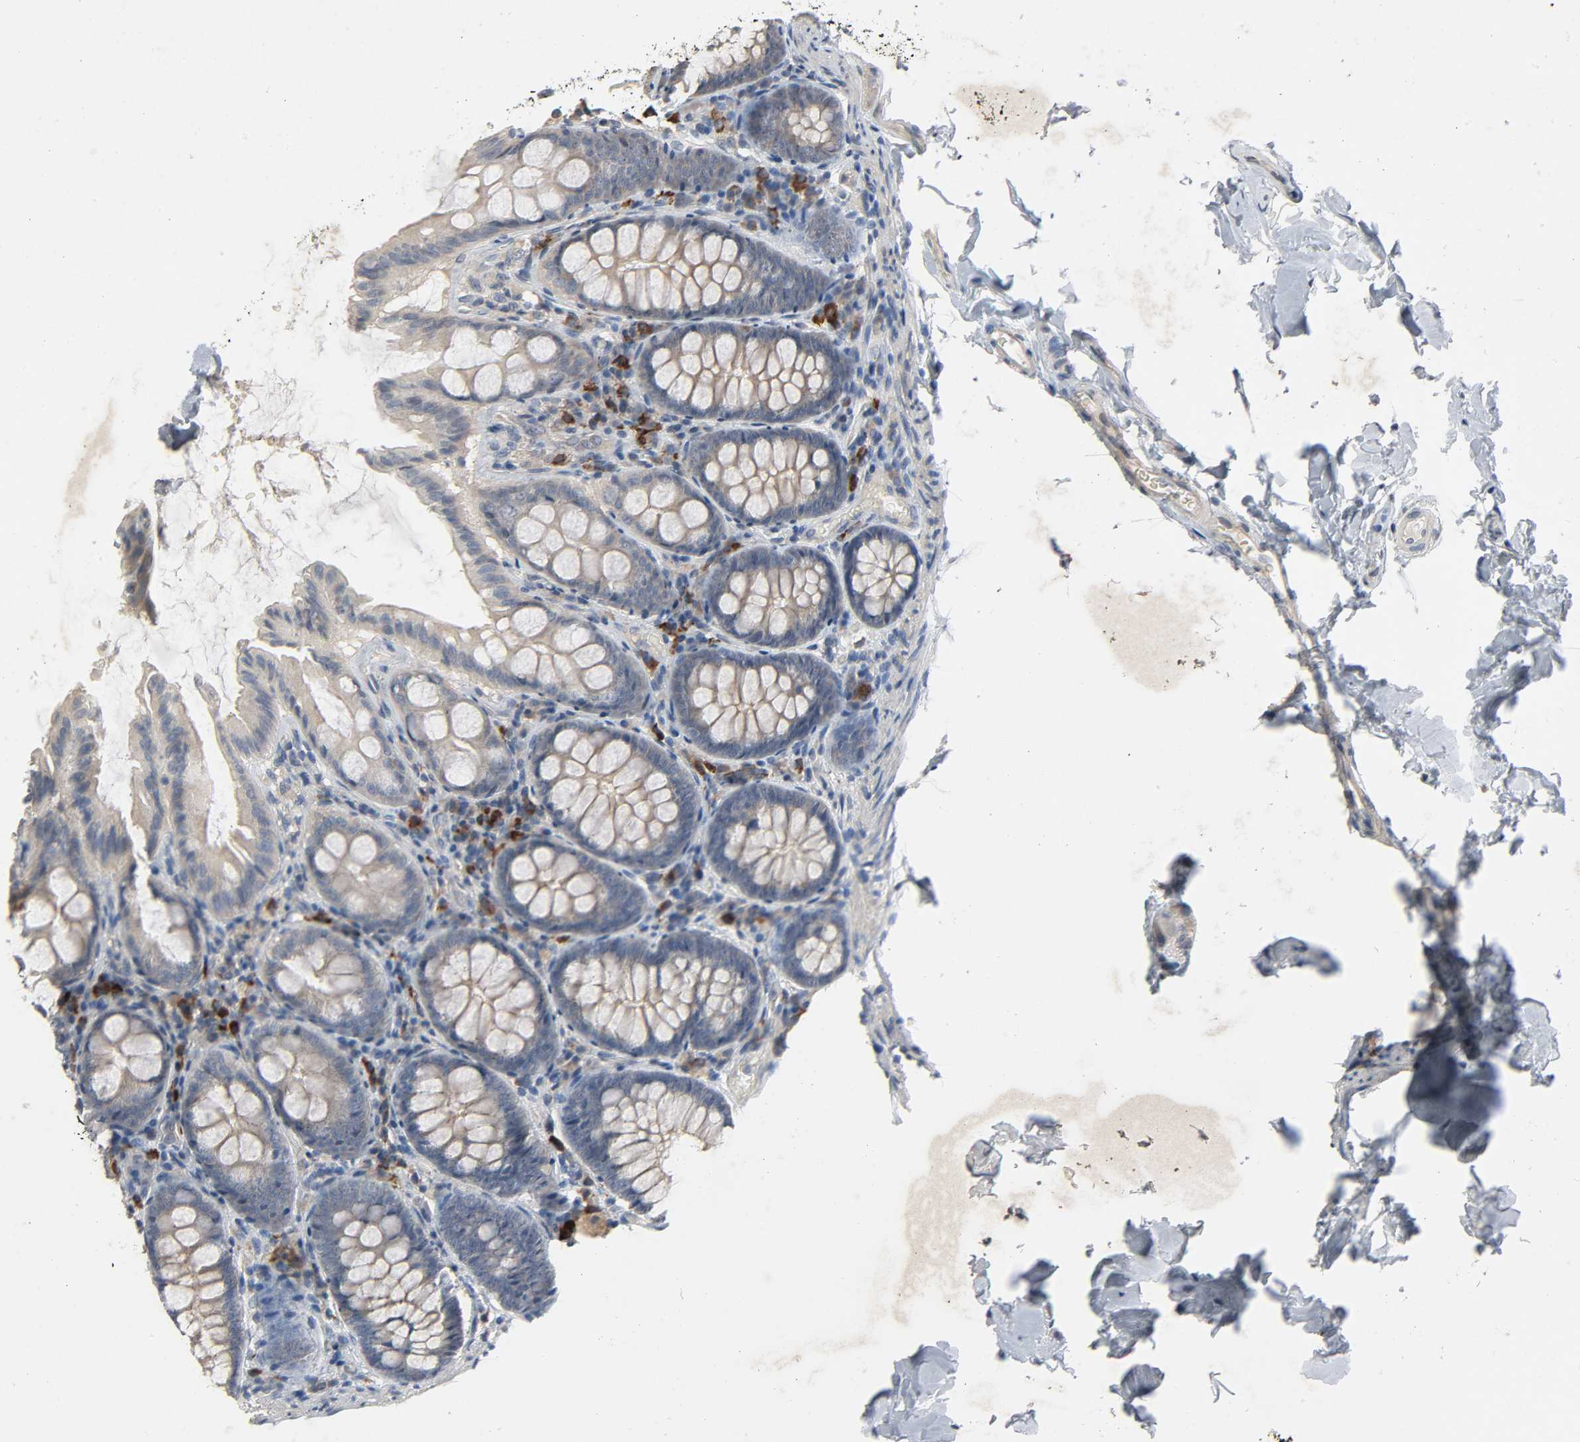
{"staining": {"intensity": "negative", "quantity": "none", "location": "none"}, "tissue": "colon", "cell_type": "Endothelial cells", "image_type": "normal", "snomed": [{"axis": "morphology", "description": "Normal tissue, NOS"}, {"axis": "topography", "description": "Colon"}], "caption": "A high-resolution micrograph shows IHC staining of normal colon, which displays no significant positivity in endothelial cells.", "gene": "CD4", "patient": {"sex": "female", "age": 61}}